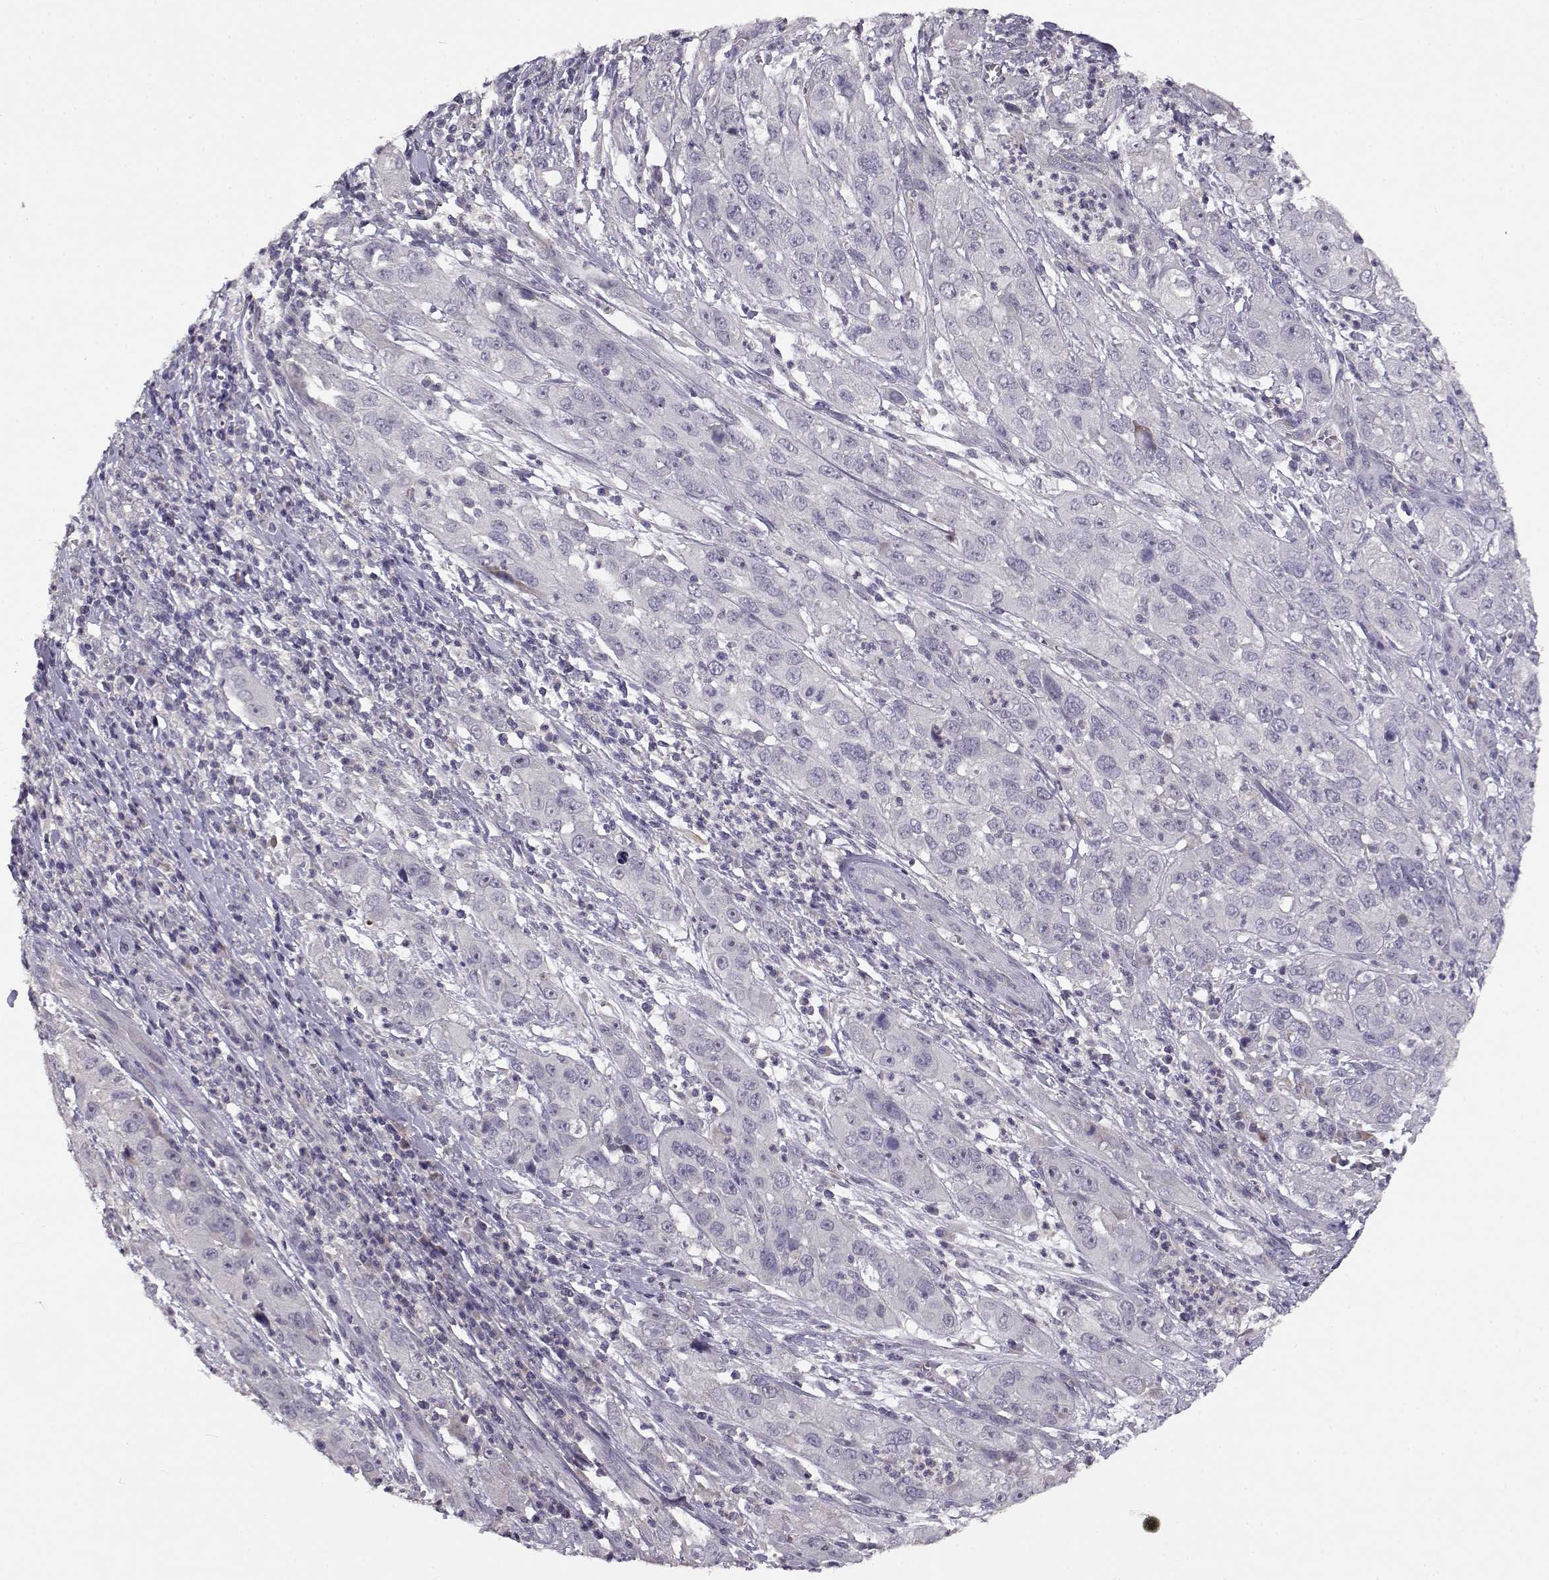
{"staining": {"intensity": "negative", "quantity": "none", "location": "none"}, "tissue": "cervical cancer", "cell_type": "Tumor cells", "image_type": "cancer", "snomed": [{"axis": "morphology", "description": "Squamous cell carcinoma, NOS"}, {"axis": "topography", "description": "Cervix"}], "caption": "High magnification brightfield microscopy of cervical squamous cell carcinoma stained with DAB (brown) and counterstained with hematoxylin (blue): tumor cells show no significant staining.", "gene": "TMEM145", "patient": {"sex": "female", "age": 32}}